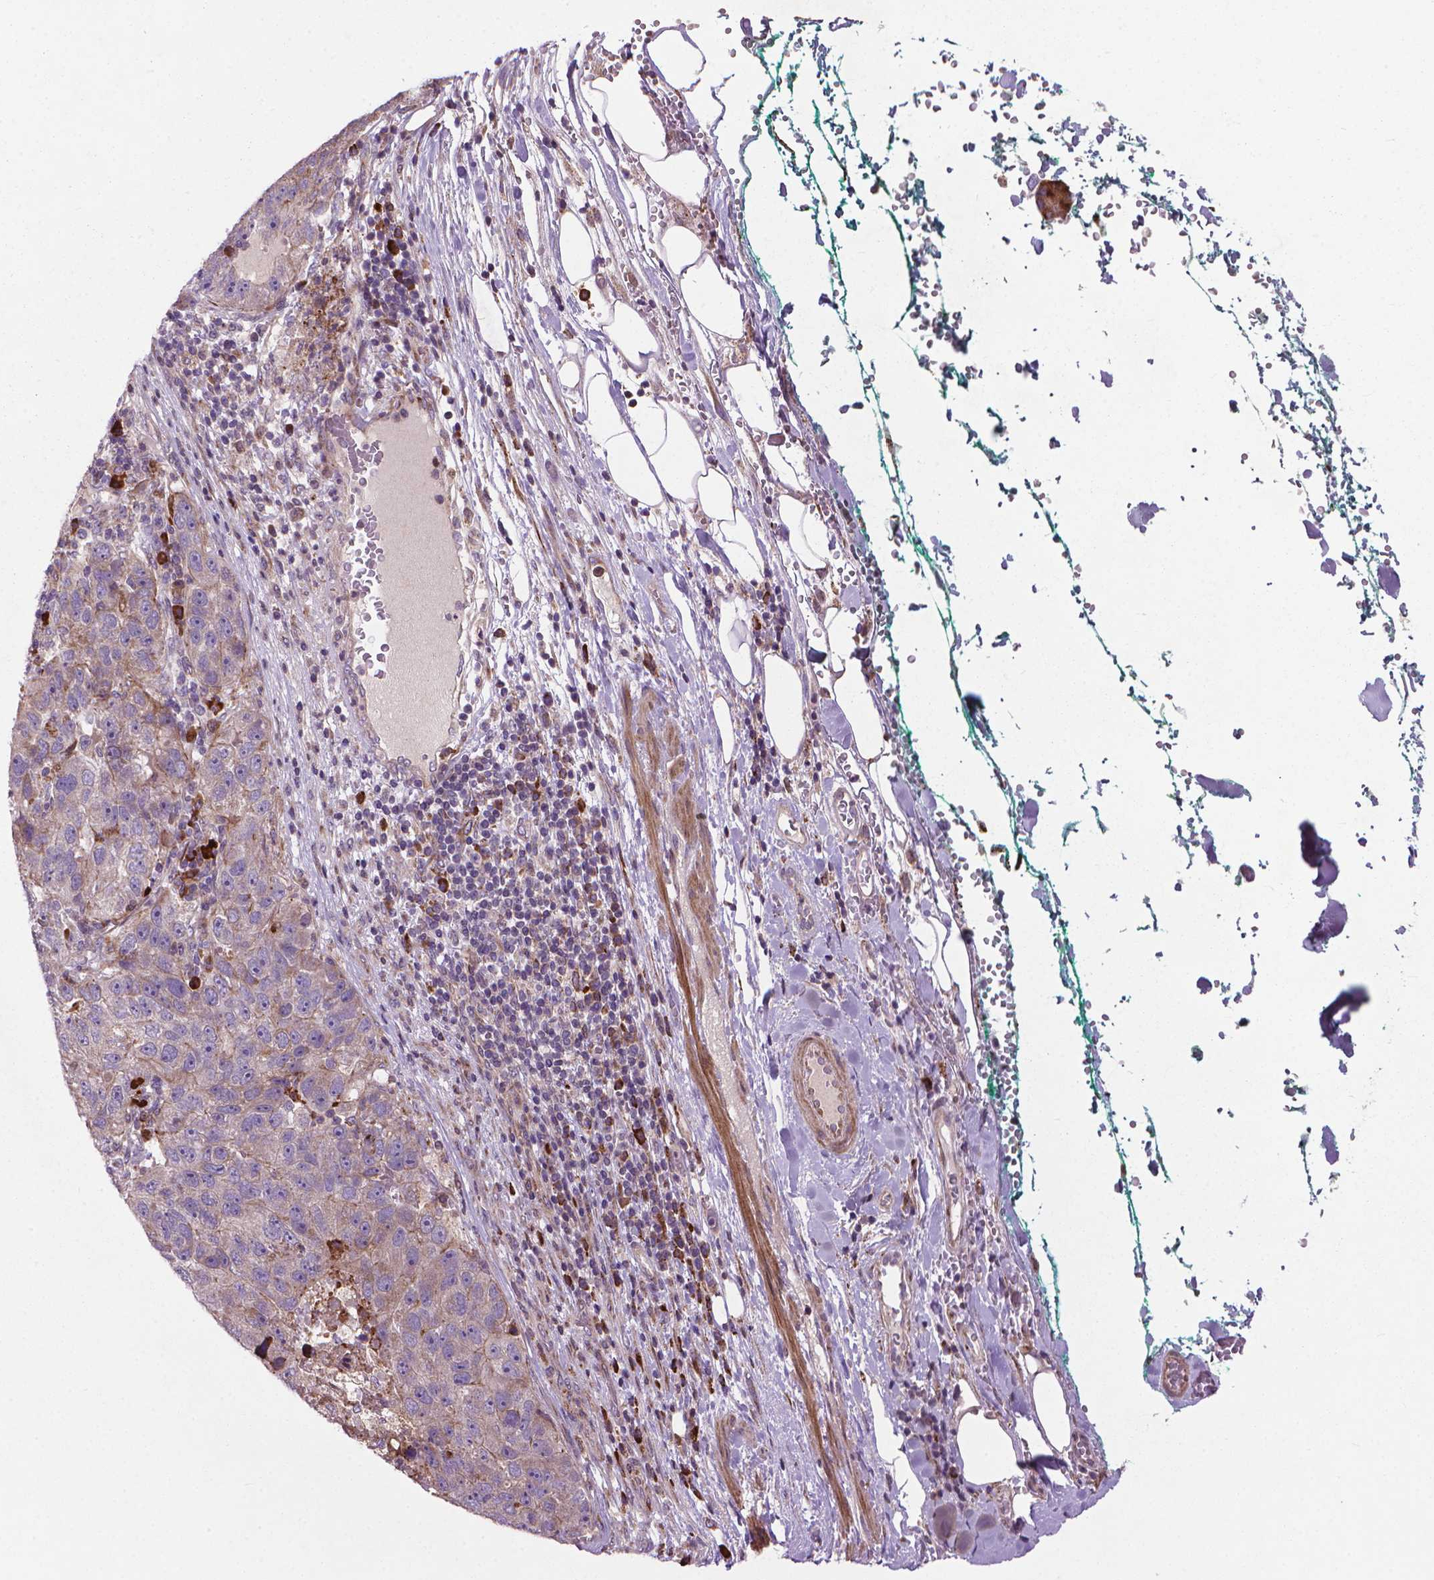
{"staining": {"intensity": "weak", "quantity": "<25%", "location": "cytoplasmic/membranous"}, "tissue": "pancreatic cancer", "cell_type": "Tumor cells", "image_type": "cancer", "snomed": [{"axis": "morphology", "description": "Adenocarcinoma, NOS"}, {"axis": "topography", "description": "Pancreas"}], "caption": "Photomicrograph shows no protein positivity in tumor cells of pancreatic cancer tissue.", "gene": "MYH14", "patient": {"sex": "female", "age": 61}}